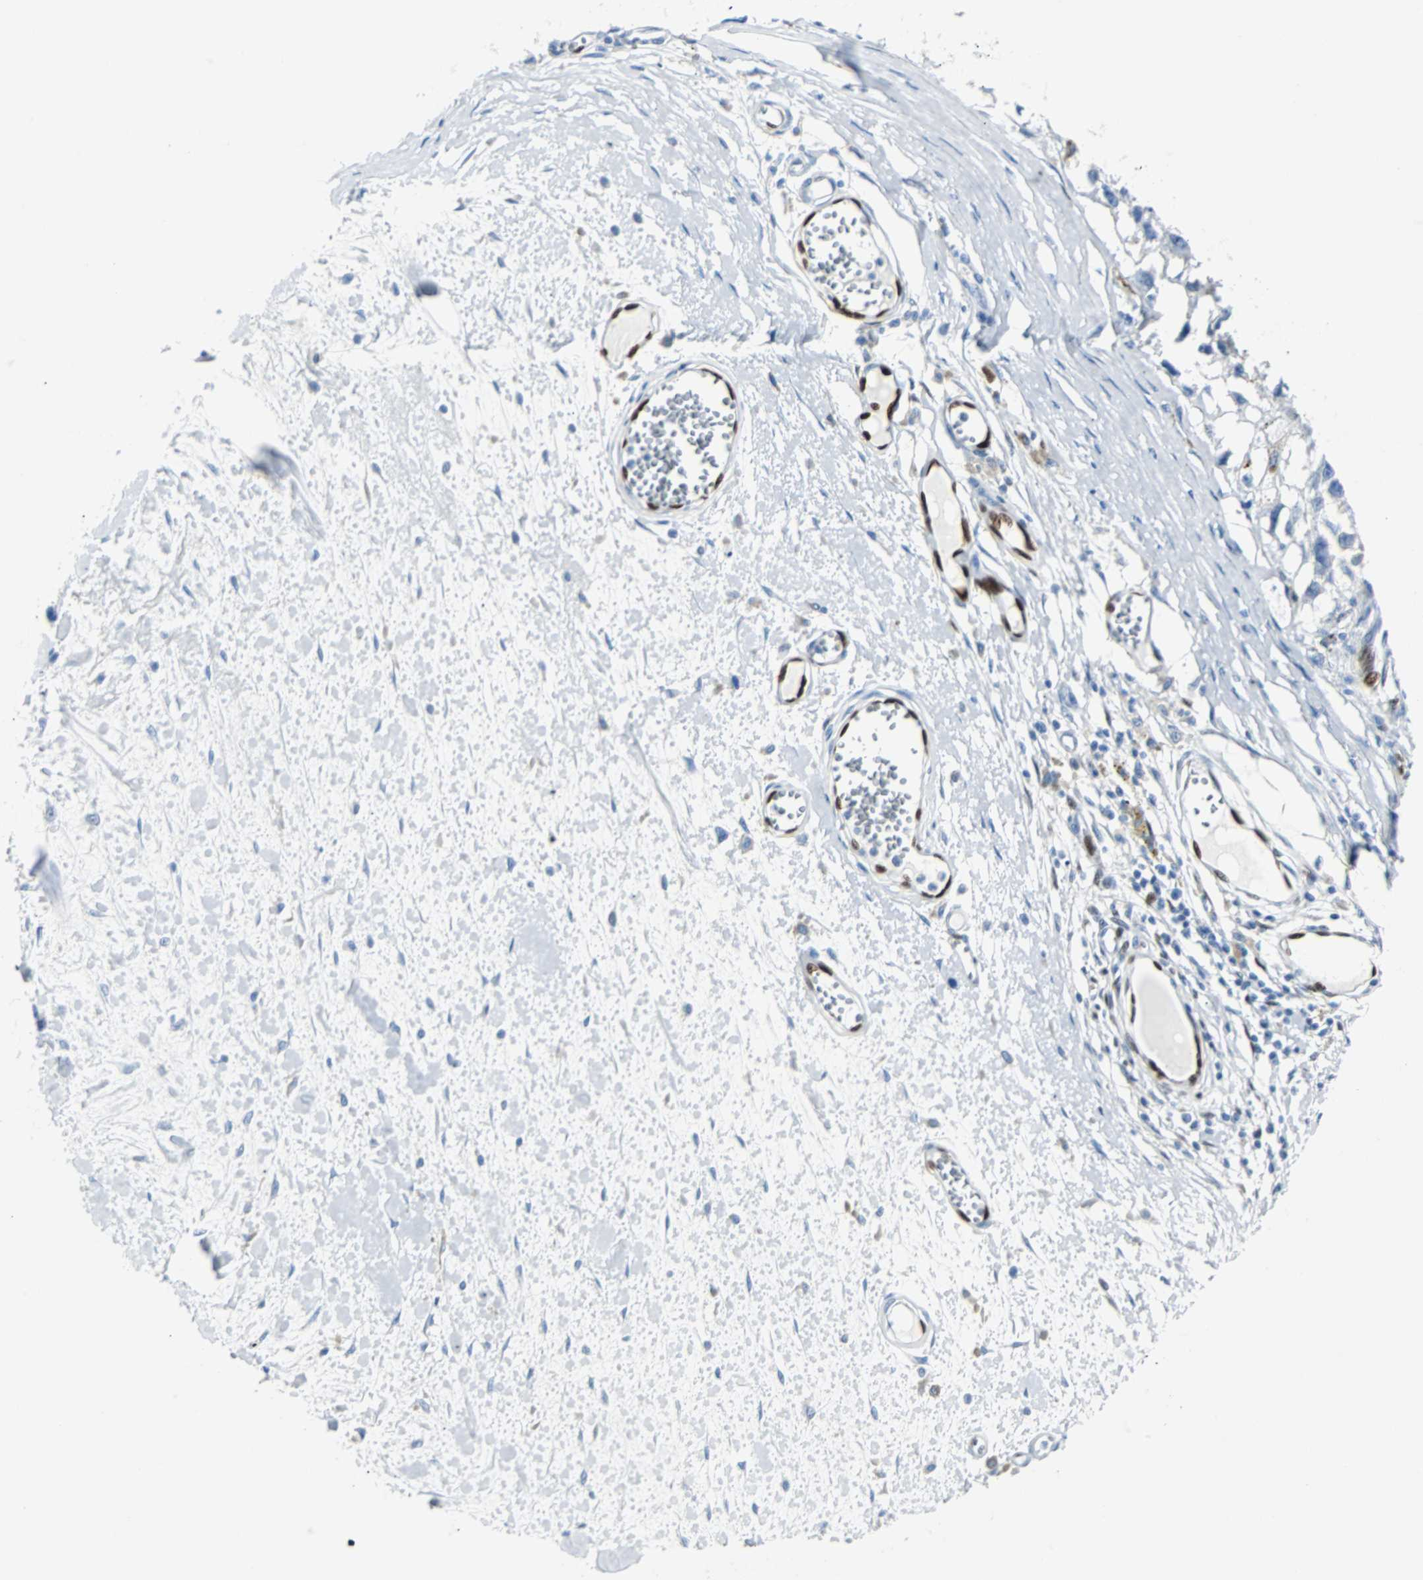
{"staining": {"intensity": "negative", "quantity": "none", "location": "none"}, "tissue": "melanoma", "cell_type": "Tumor cells", "image_type": "cancer", "snomed": [{"axis": "morphology", "description": "Malignant melanoma, Metastatic site"}, {"axis": "topography", "description": "Lymph node"}], "caption": "This is an immunohistochemistry histopathology image of human malignant melanoma (metastatic site). There is no staining in tumor cells.", "gene": "IL33", "patient": {"sex": "male", "age": 59}}